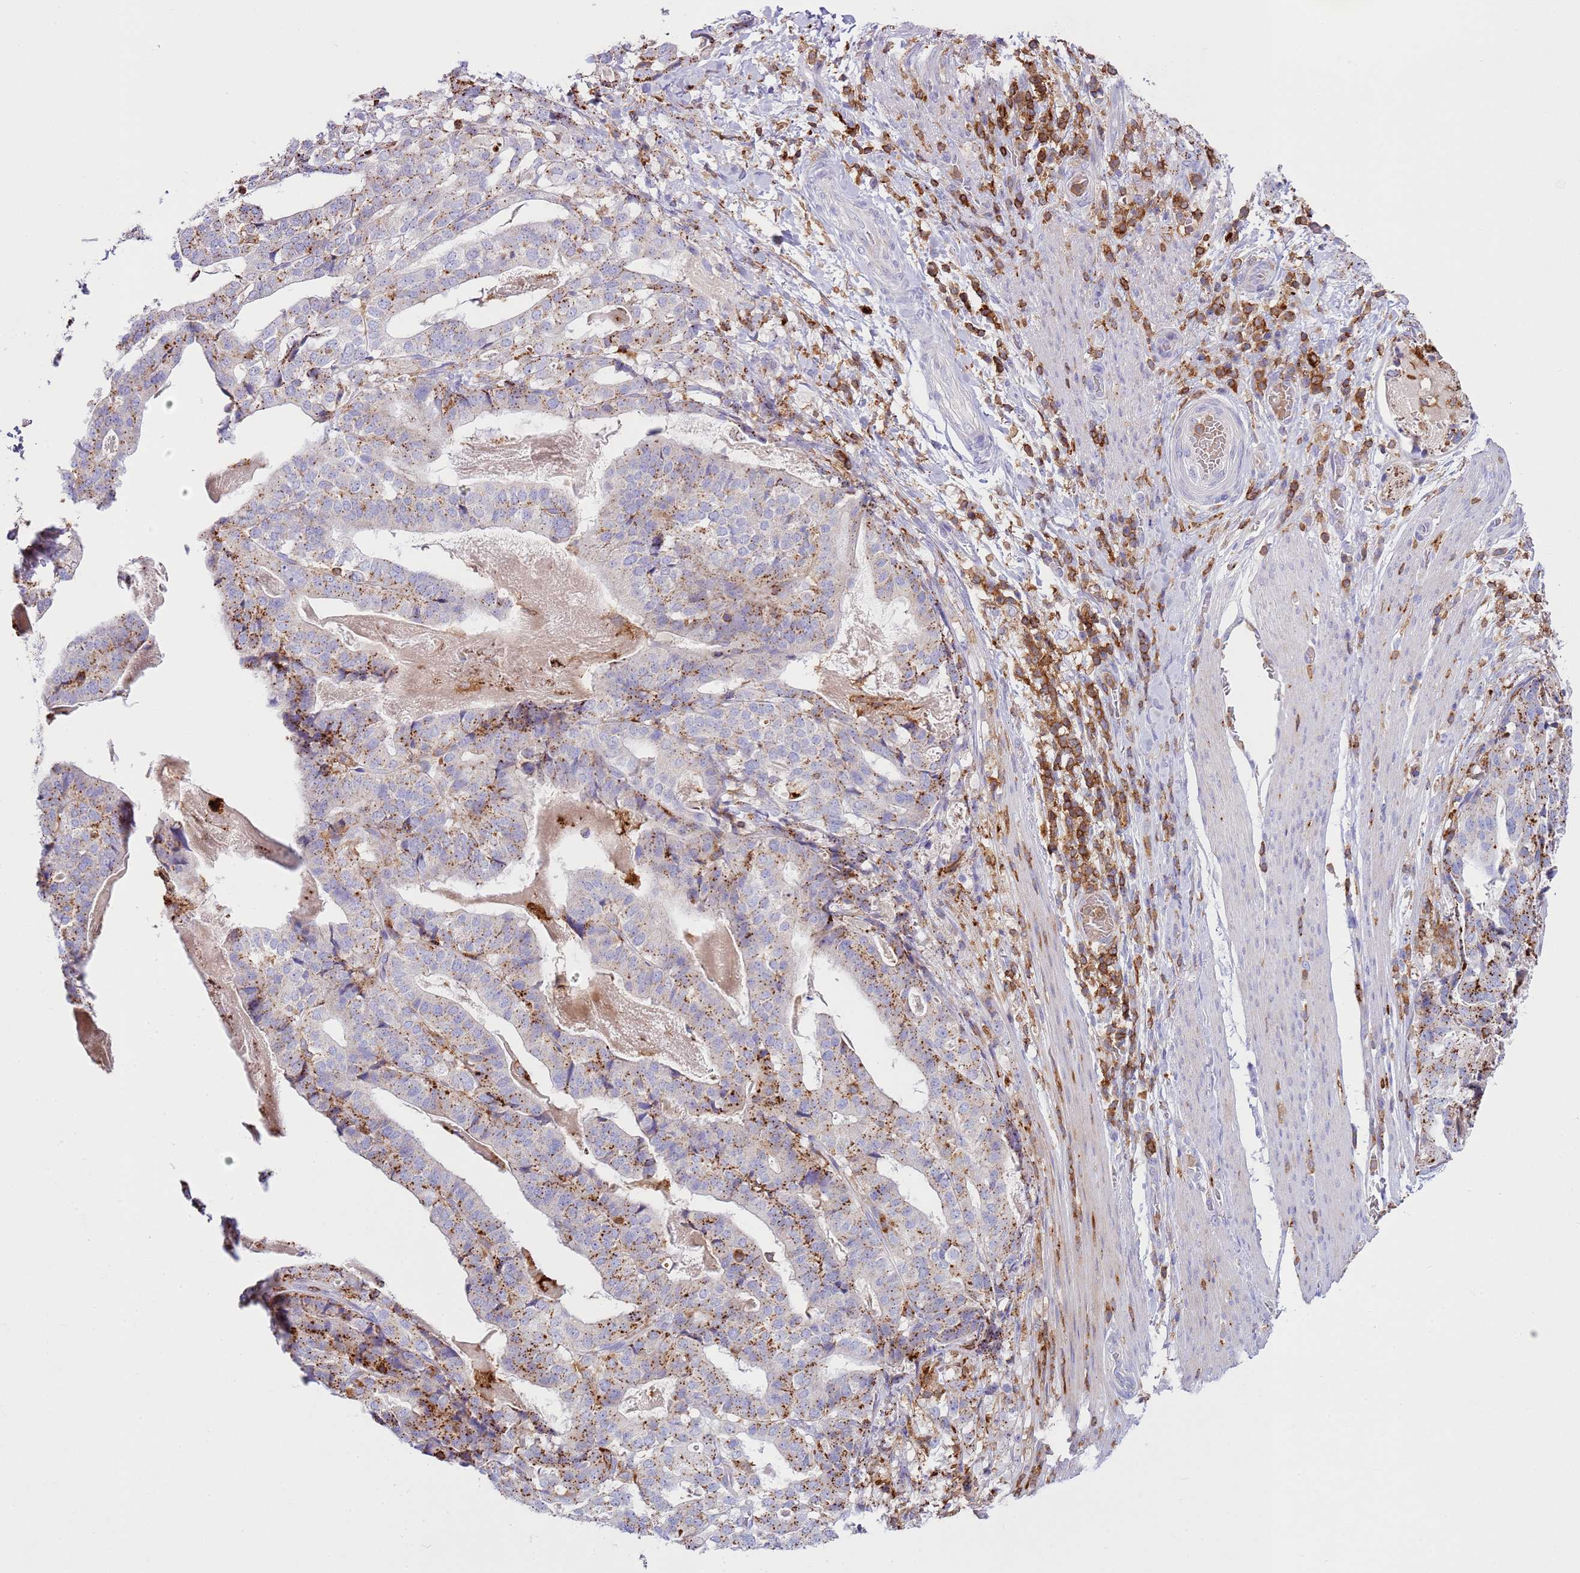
{"staining": {"intensity": "strong", "quantity": "25%-75%", "location": "cytoplasmic/membranous"}, "tissue": "stomach cancer", "cell_type": "Tumor cells", "image_type": "cancer", "snomed": [{"axis": "morphology", "description": "Adenocarcinoma, NOS"}, {"axis": "topography", "description": "Stomach"}], "caption": "Stomach cancer stained with a protein marker reveals strong staining in tumor cells.", "gene": "TTPAL", "patient": {"sex": "male", "age": 48}}